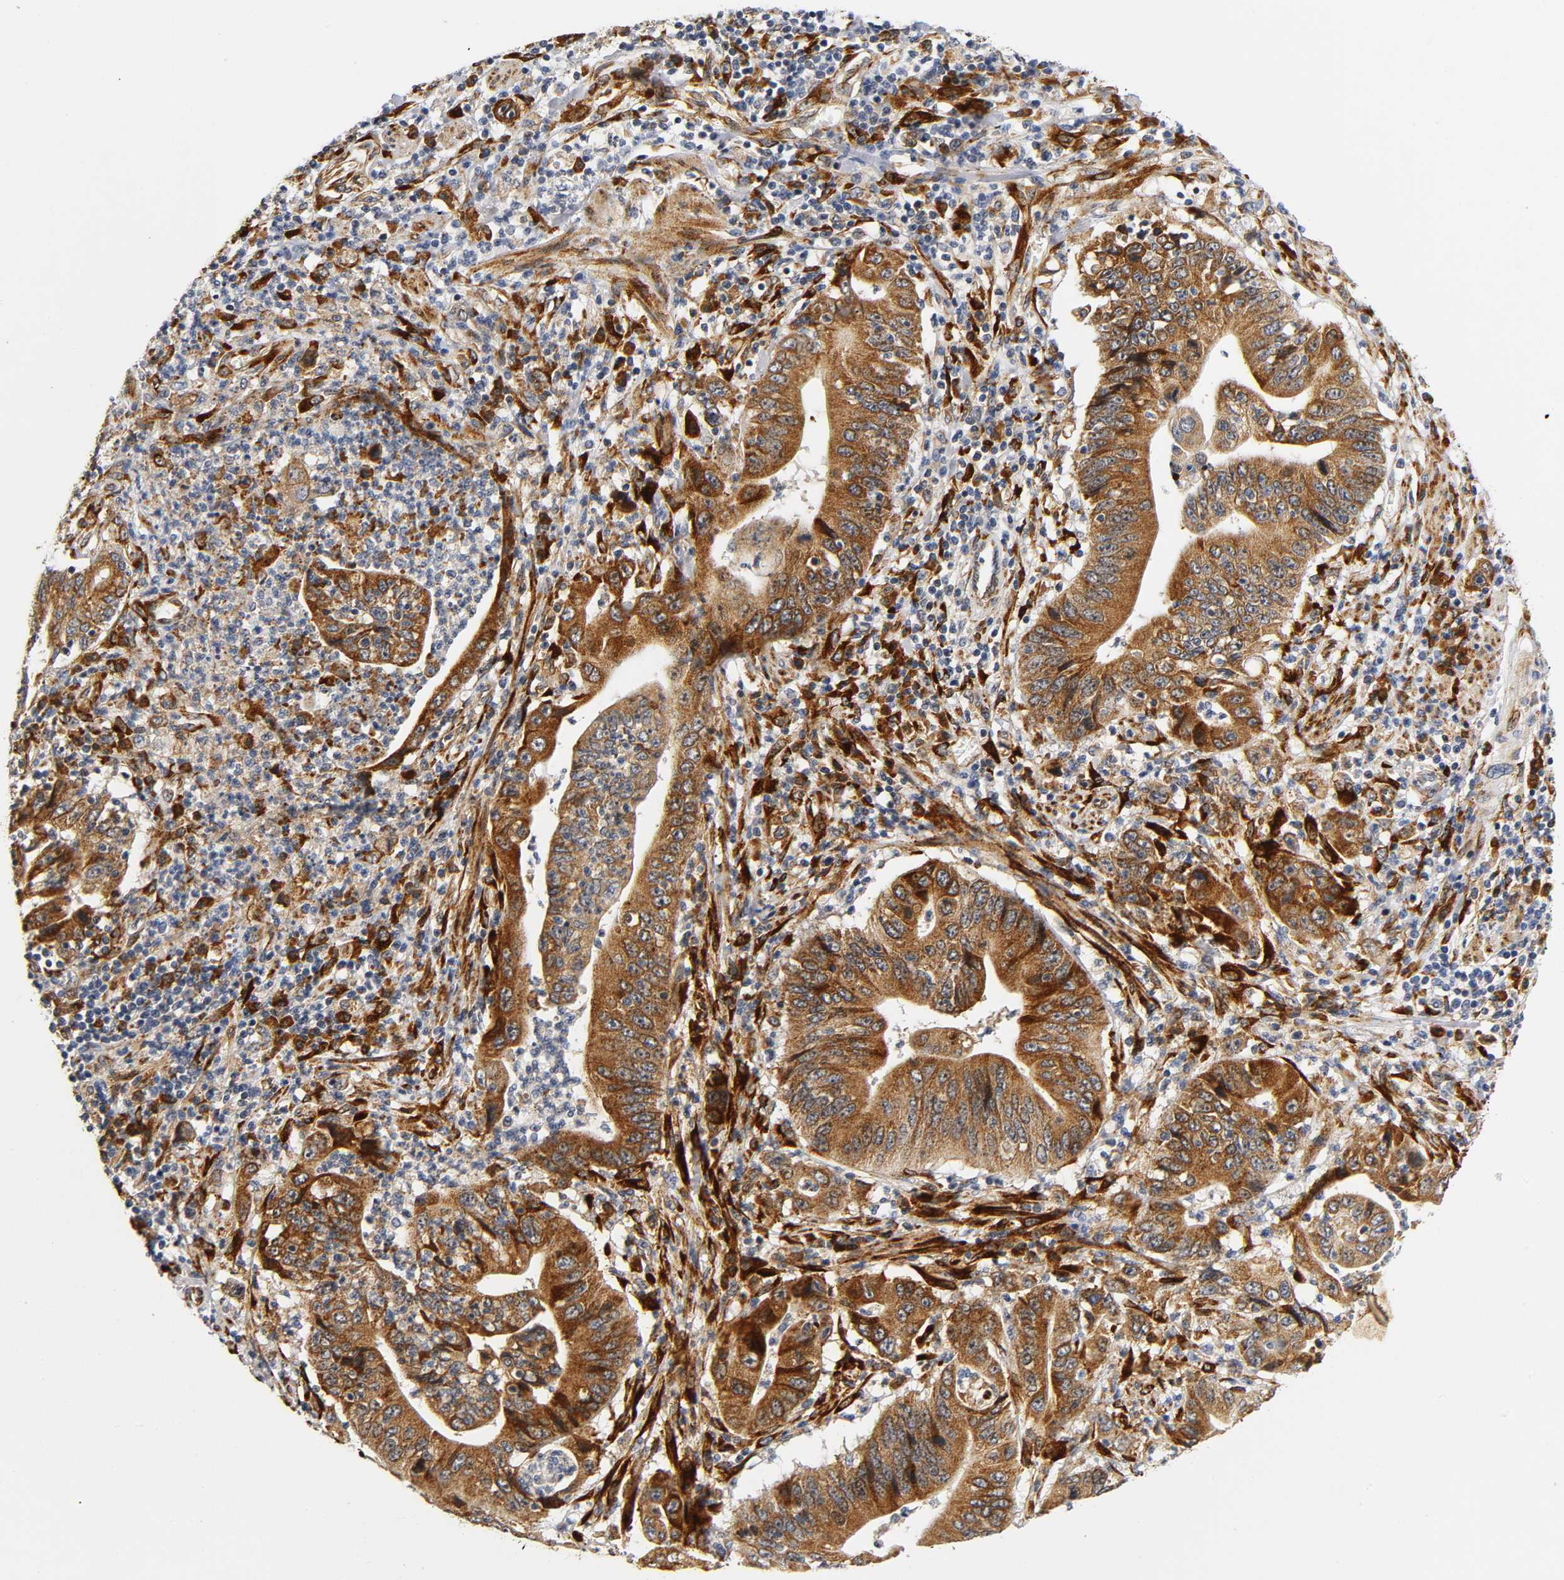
{"staining": {"intensity": "strong", "quantity": ">75%", "location": "cytoplasmic/membranous"}, "tissue": "pancreatic cancer", "cell_type": "Tumor cells", "image_type": "cancer", "snomed": [{"axis": "morphology", "description": "Adenocarcinoma, NOS"}, {"axis": "topography", "description": "Pancreas"}], "caption": "Immunohistochemical staining of human adenocarcinoma (pancreatic) displays strong cytoplasmic/membranous protein positivity in about >75% of tumor cells. (IHC, brightfield microscopy, high magnification).", "gene": "SOS2", "patient": {"sex": "female", "age": 48}}